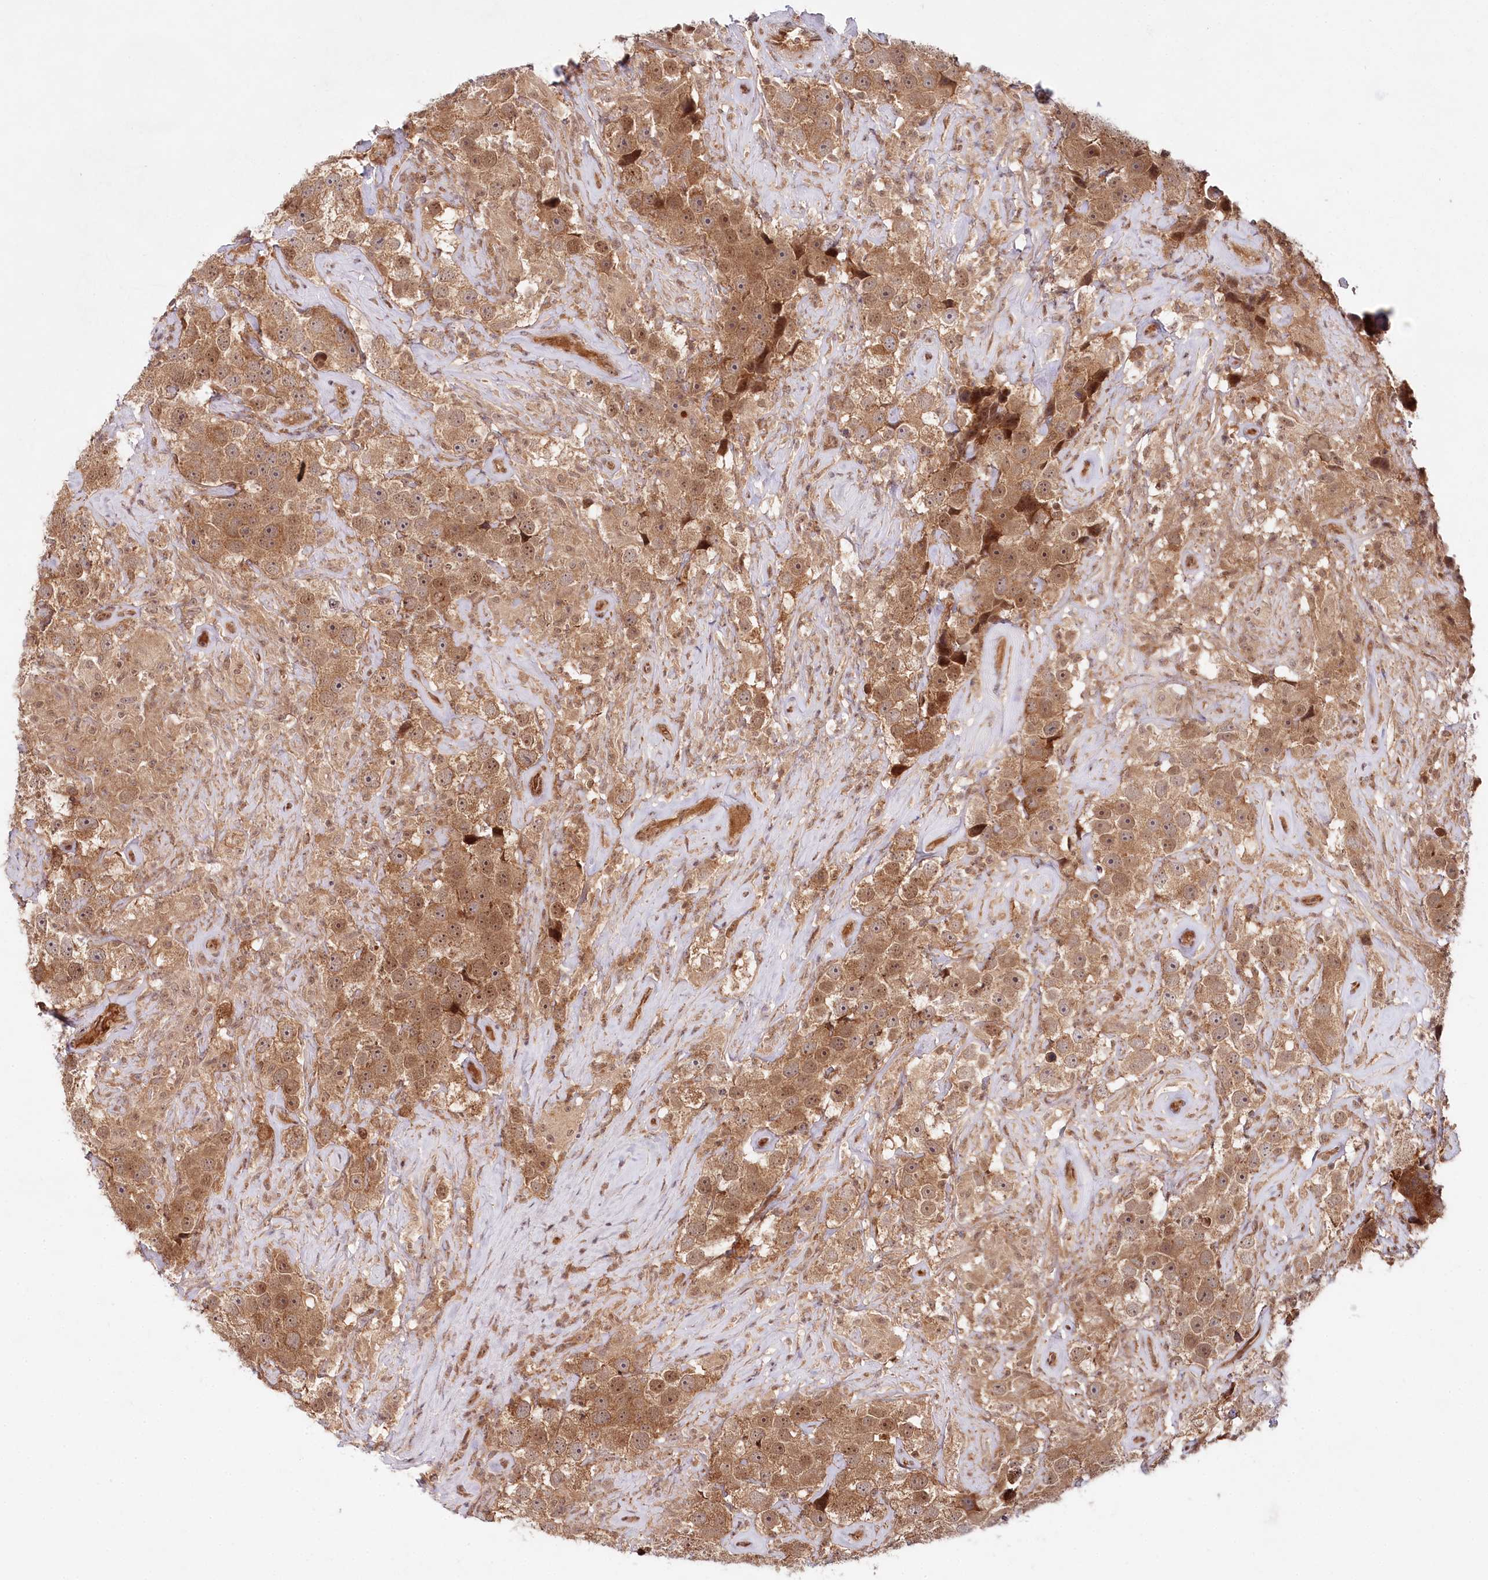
{"staining": {"intensity": "moderate", "quantity": ">75%", "location": "cytoplasmic/membranous,nuclear"}, "tissue": "testis cancer", "cell_type": "Tumor cells", "image_type": "cancer", "snomed": [{"axis": "morphology", "description": "Seminoma, NOS"}, {"axis": "topography", "description": "Testis"}], "caption": "This photomicrograph displays IHC staining of testis cancer, with medium moderate cytoplasmic/membranous and nuclear expression in about >75% of tumor cells.", "gene": "CCDC65", "patient": {"sex": "male", "age": 49}}